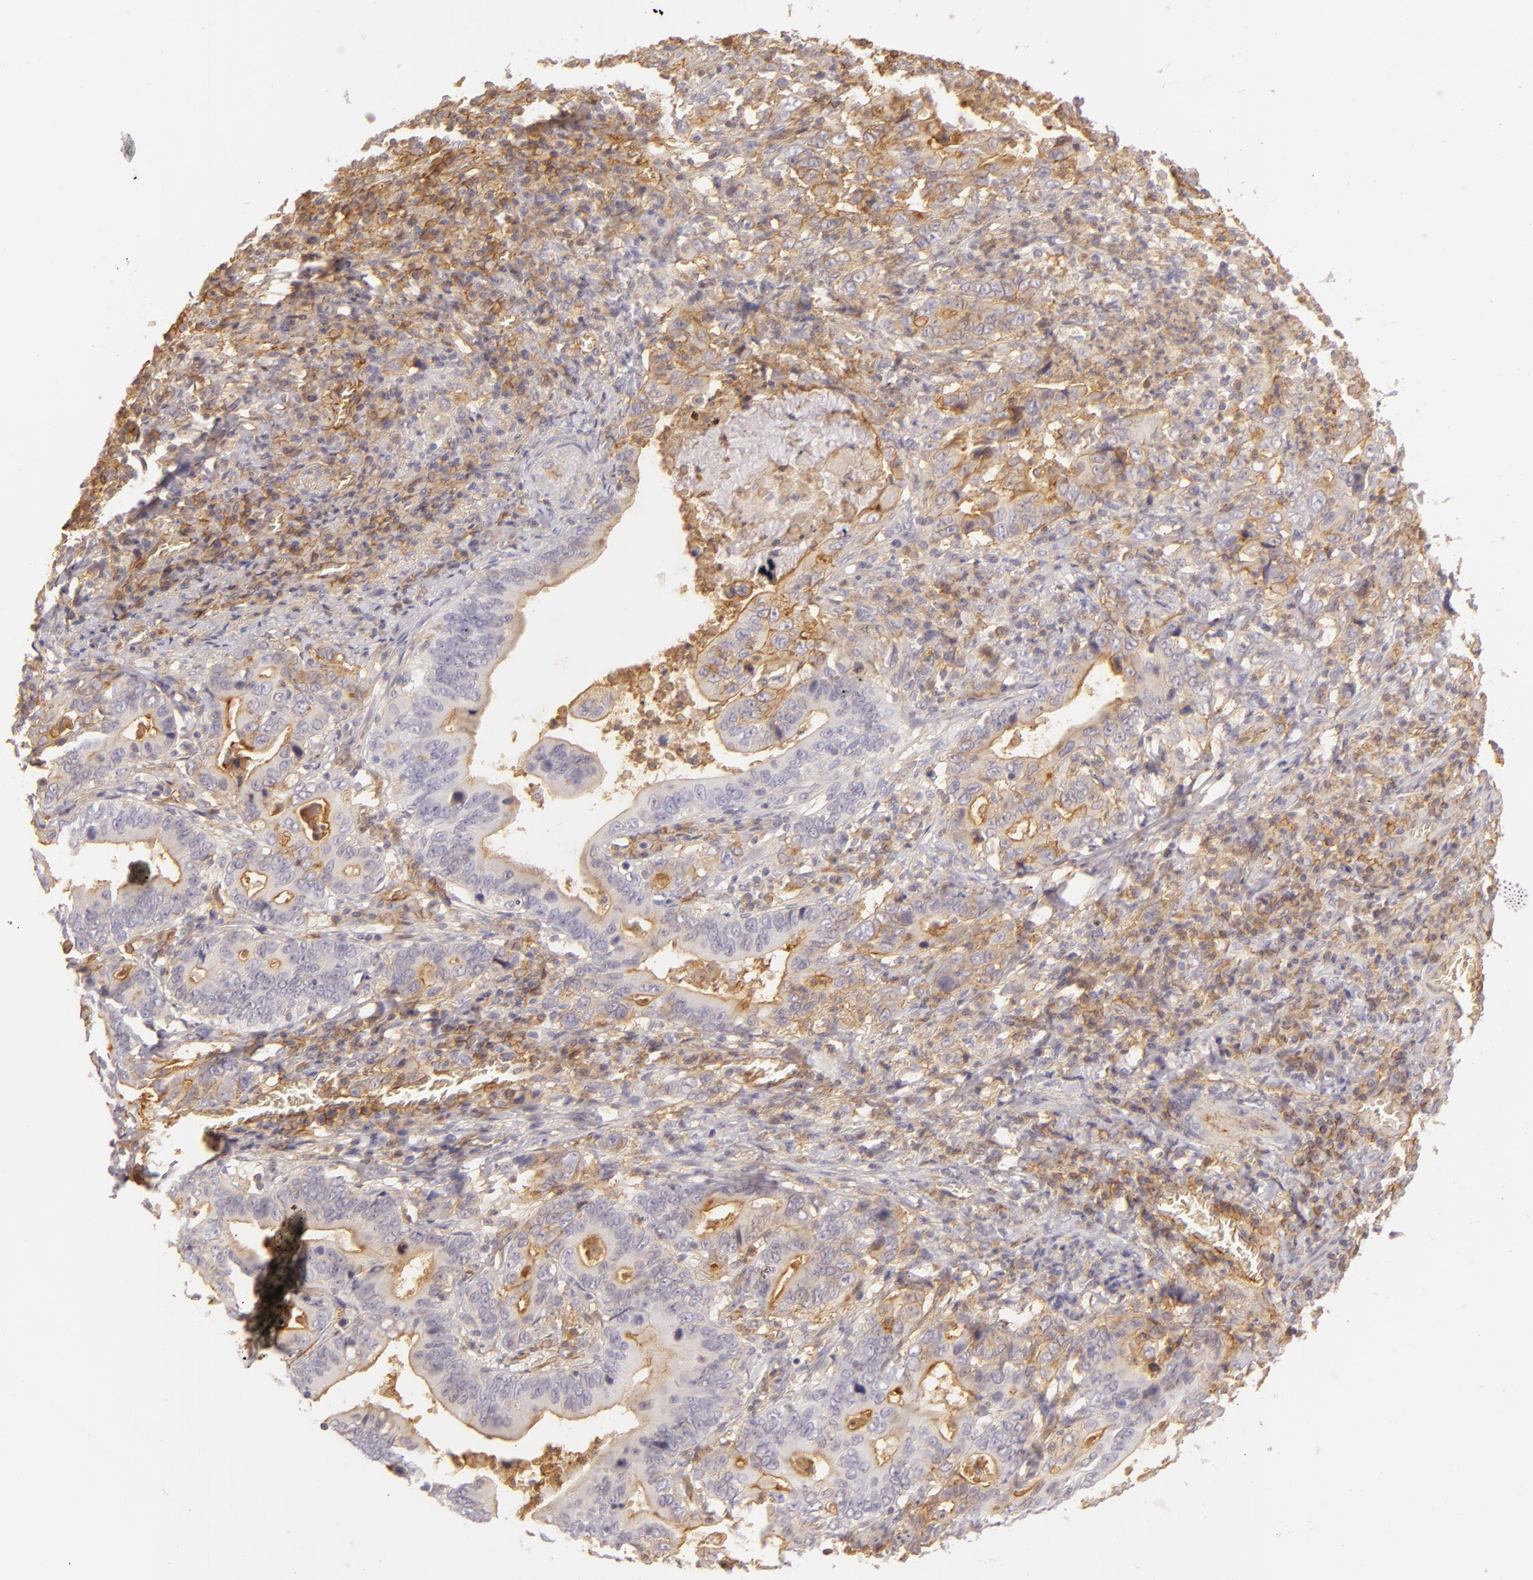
{"staining": {"intensity": "weak", "quantity": "<25%", "location": "cytoplasmic/membranous"}, "tissue": "stomach cancer", "cell_type": "Tumor cells", "image_type": "cancer", "snomed": [{"axis": "morphology", "description": "Adenocarcinoma, NOS"}, {"axis": "topography", "description": "Stomach, upper"}], "caption": "Immunohistochemistry photomicrograph of stomach cancer (adenocarcinoma) stained for a protein (brown), which reveals no positivity in tumor cells.", "gene": "CD59", "patient": {"sex": "male", "age": 63}}